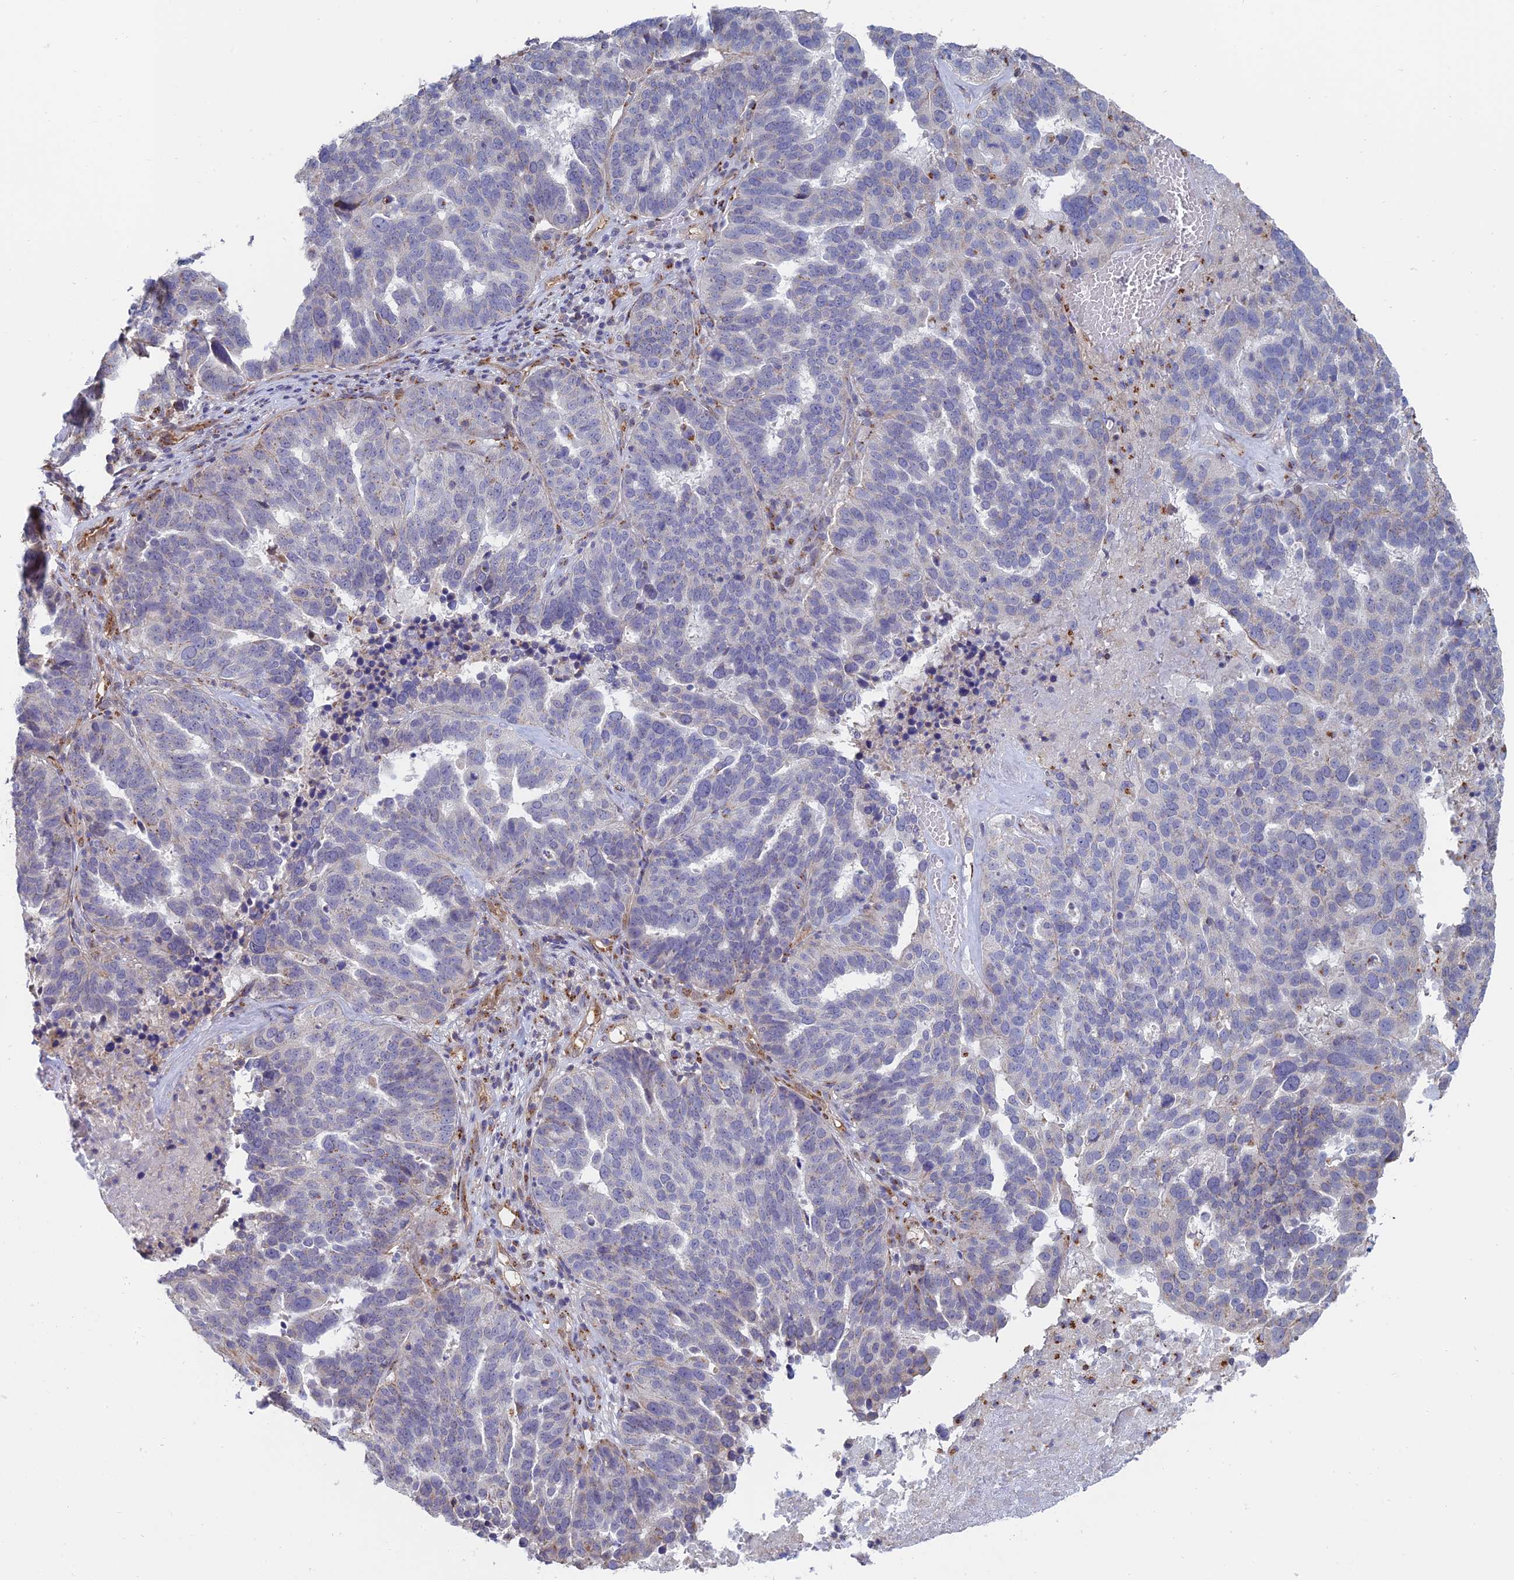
{"staining": {"intensity": "negative", "quantity": "none", "location": "none"}, "tissue": "ovarian cancer", "cell_type": "Tumor cells", "image_type": "cancer", "snomed": [{"axis": "morphology", "description": "Cystadenocarcinoma, serous, NOS"}, {"axis": "topography", "description": "Ovary"}], "caption": "This is an IHC image of ovarian serous cystadenocarcinoma. There is no positivity in tumor cells.", "gene": "HS2ST1", "patient": {"sex": "female", "age": 59}}